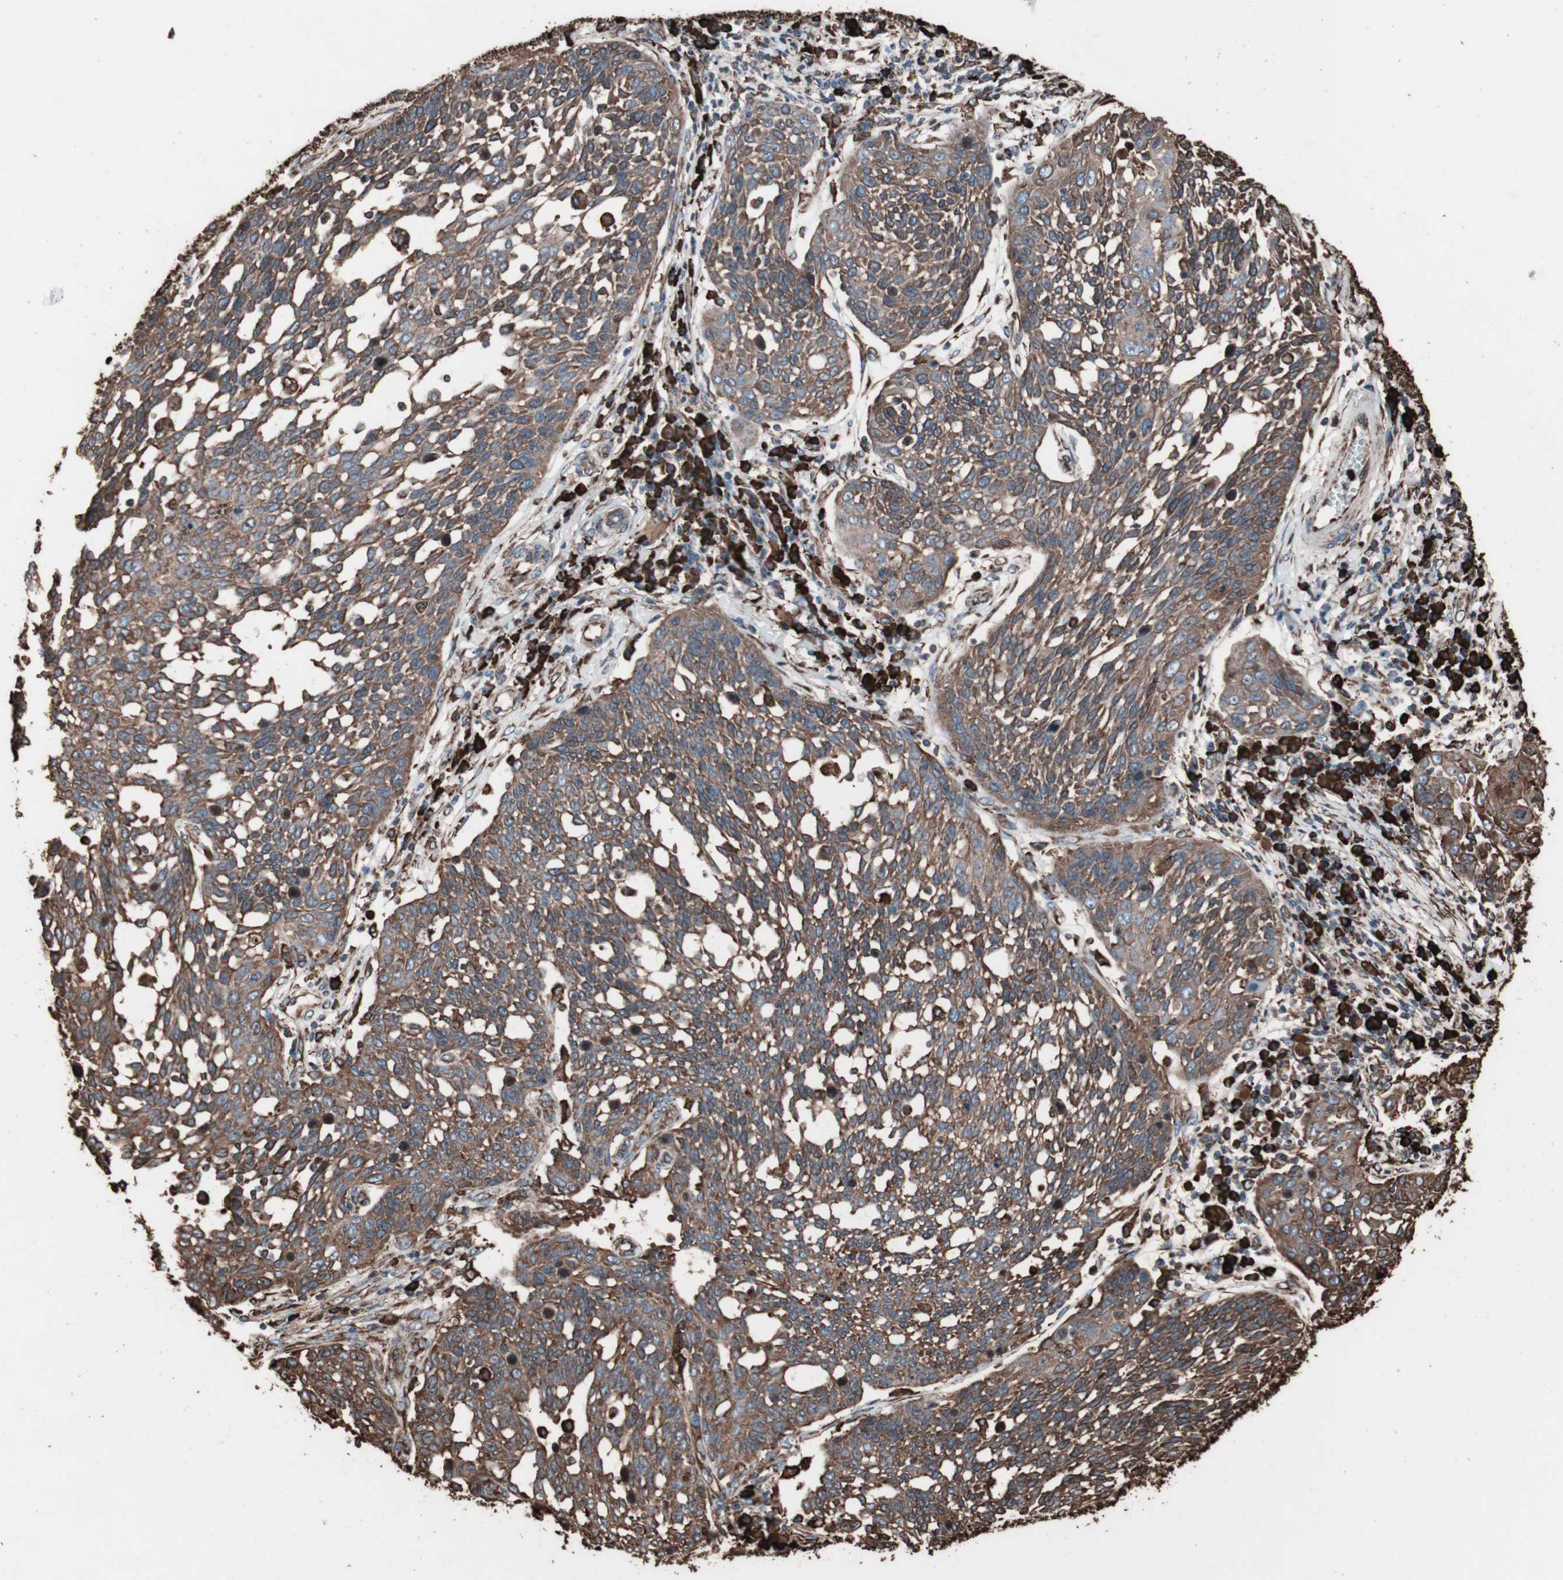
{"staining": {"intensity": "strong", "quantity": ">75%", "location": "cytoplasmic/membranous"}, "tissue": "cervical cancer", "cell_type": "Tumor cells", "image_type": "cancer", "snomed": [{"axis": "morphology", "description": "Squamous cell carcinoma, NOS"}, {"axis": "topography", "description": "Cervix"}], "caption": "IHC staining of squamous cell carcinoma (cervical), which demonstrates high levels of strong cytoplasmic/membranous positivity in approximately >75% of tumor cells indicating strong cytoplasmic/membranous protein positivity. The staining was performed using DAB (3,3'-diaminobenzidine) (brown) for protein detection and nuclei were counterstained in hematoxylin (blue).", "gene": "HSP90B1", "patient": {"sex": "female", "age": 34}}